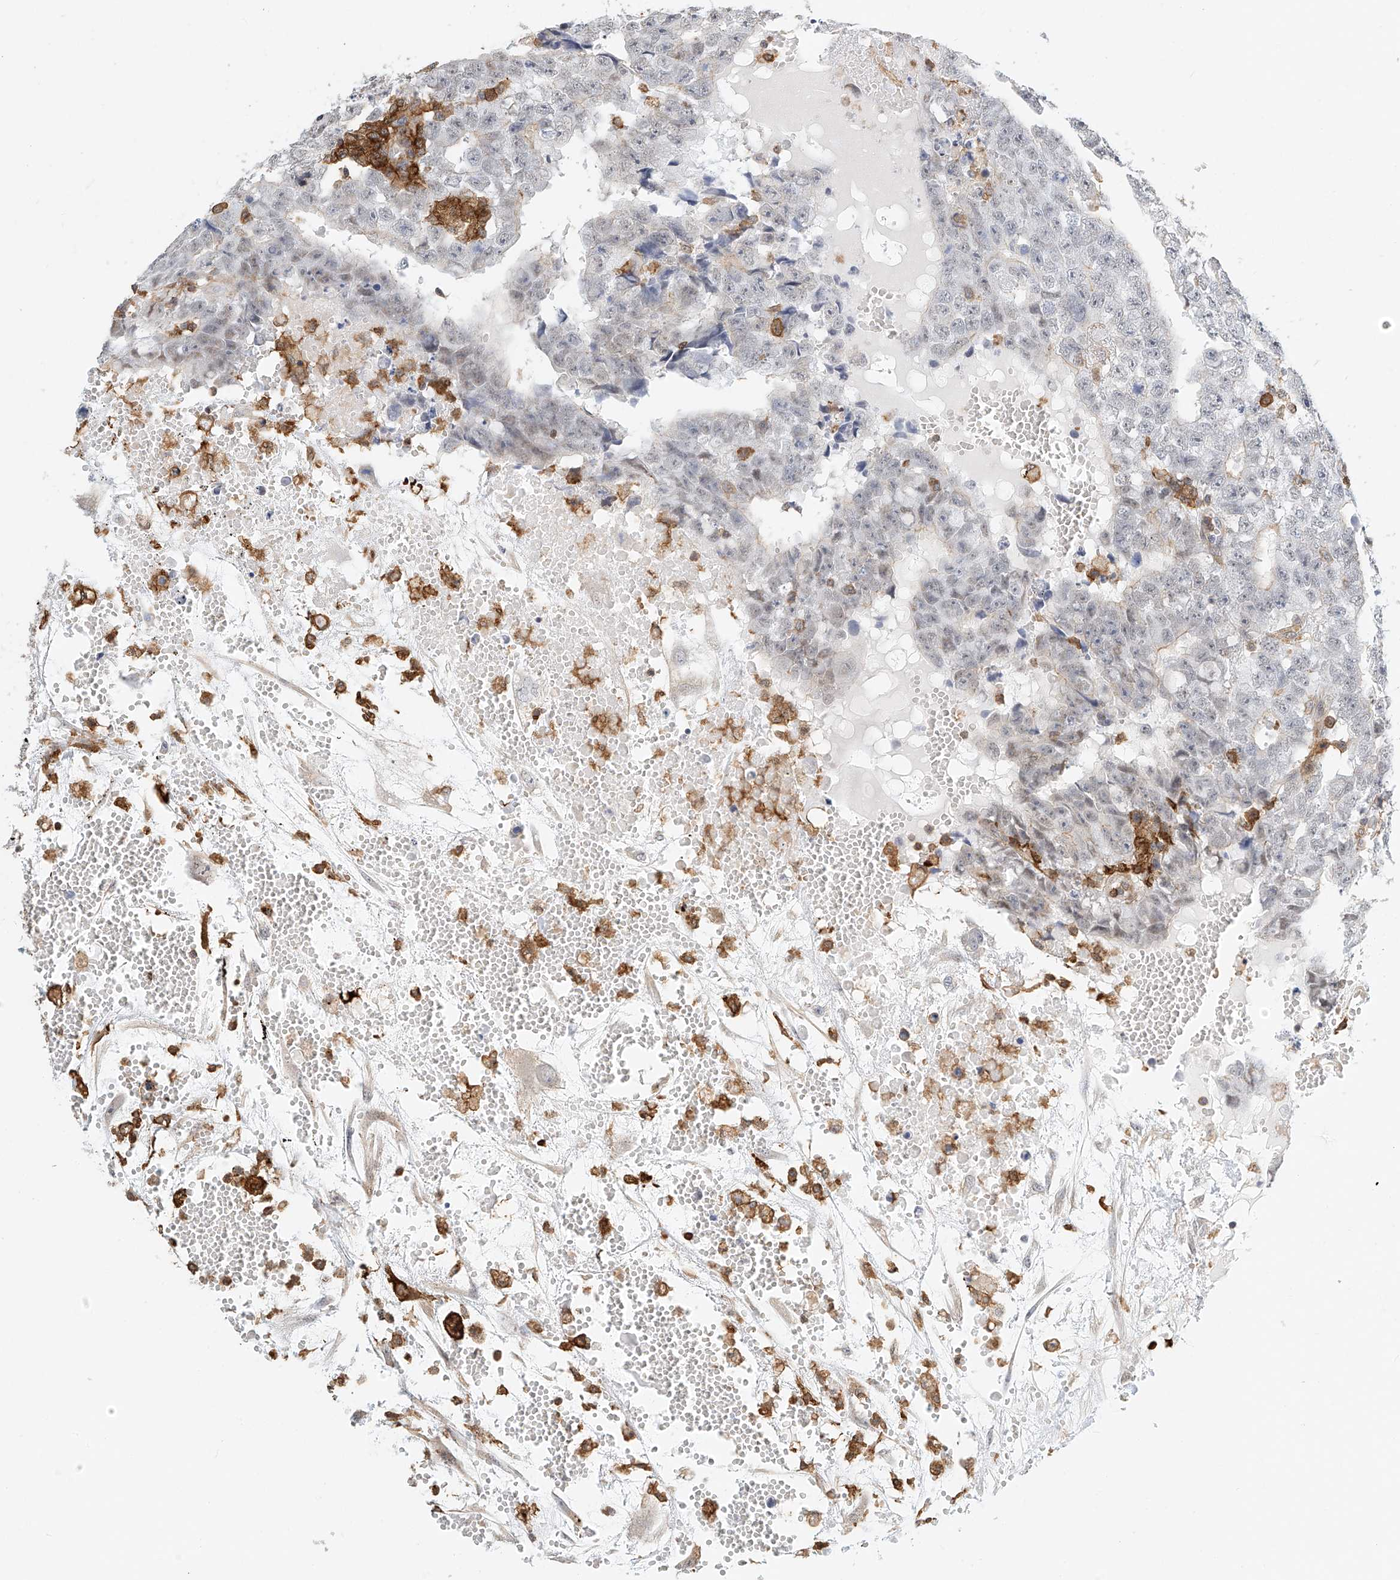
{"staining": {"intensity": "negative", "quantity": "none", "location": "none"}, "tissue": "testis cancer", "cell_type": "Tumor cells", "image_type": "cancer", "snomed": [{"axis": "morphology", "description": "Carcinoma, Embryonal, NOS"}, {"axis": "topography", "description": "Testis"}], "caption": "Embryonal carcinoma (testis) was stained to show a protein in brown. There is no significant expression in tumor cells. (DAB (3,3'-diaminobenzidine) immunohistochemistry (IHC) visualized using brightfield microscopy, high magnification).", "gene": "MICAL1", "patient": {"sex": "male", "age": 25}}